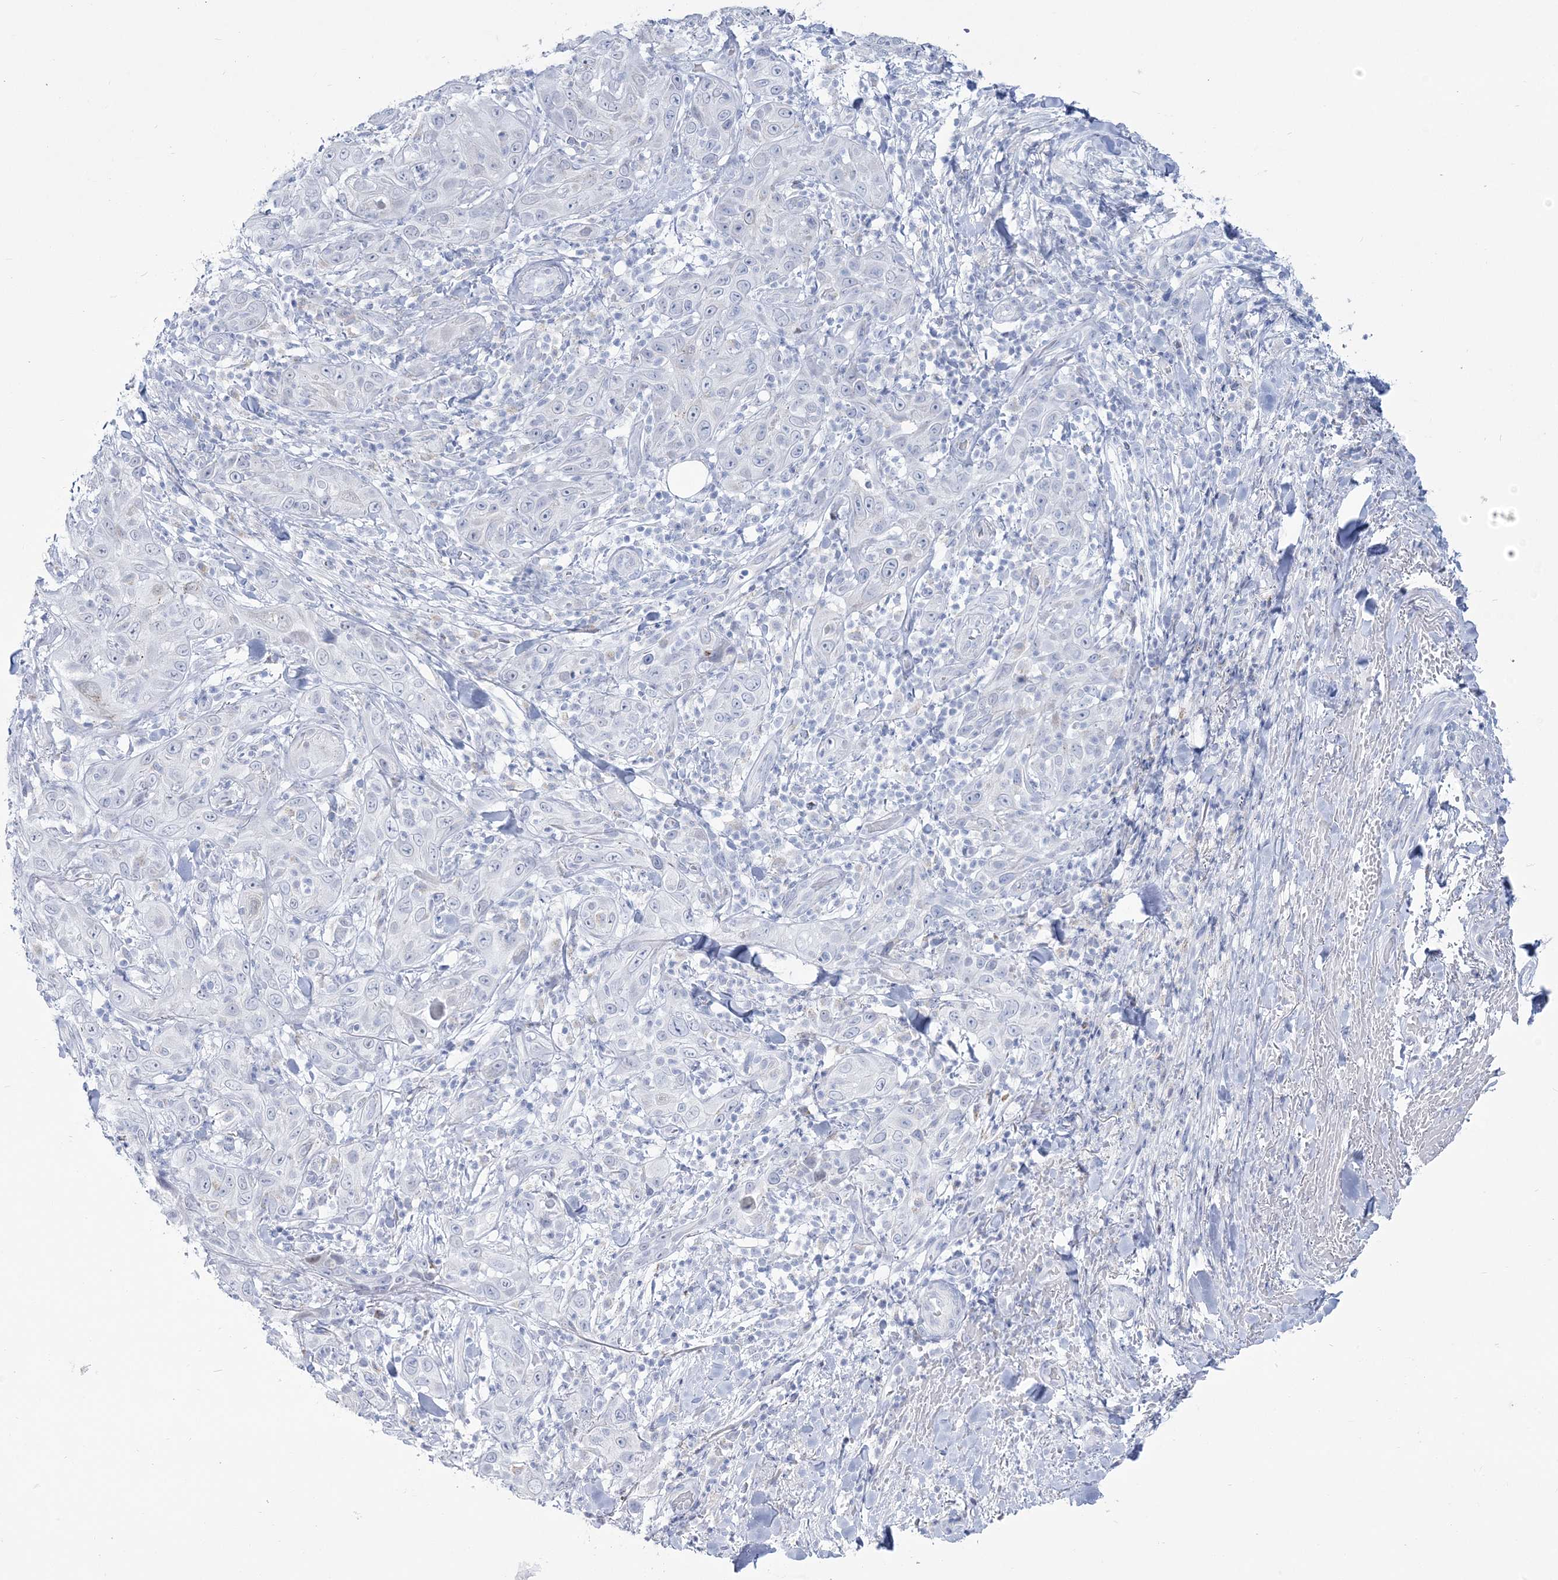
{"staining": {"intensity": "negative", "quantity": "none", "location": "none"}, "tissue": "skin cancer", "cell_type": "Tumor cells", "image_type": "cancer", "snomed": [{"axis": "morphology", "description": "Squamous cell carcinoma, NOS"}, {"axis": "topography", "description": "Skin"}], "caption": "IHC image of human skin squamous cell carcinoma stained for a protein (brown), which shows no staining in tumor cells.", "gene": "ZNF843", "patient": {"sex": "female", "age": 88}}